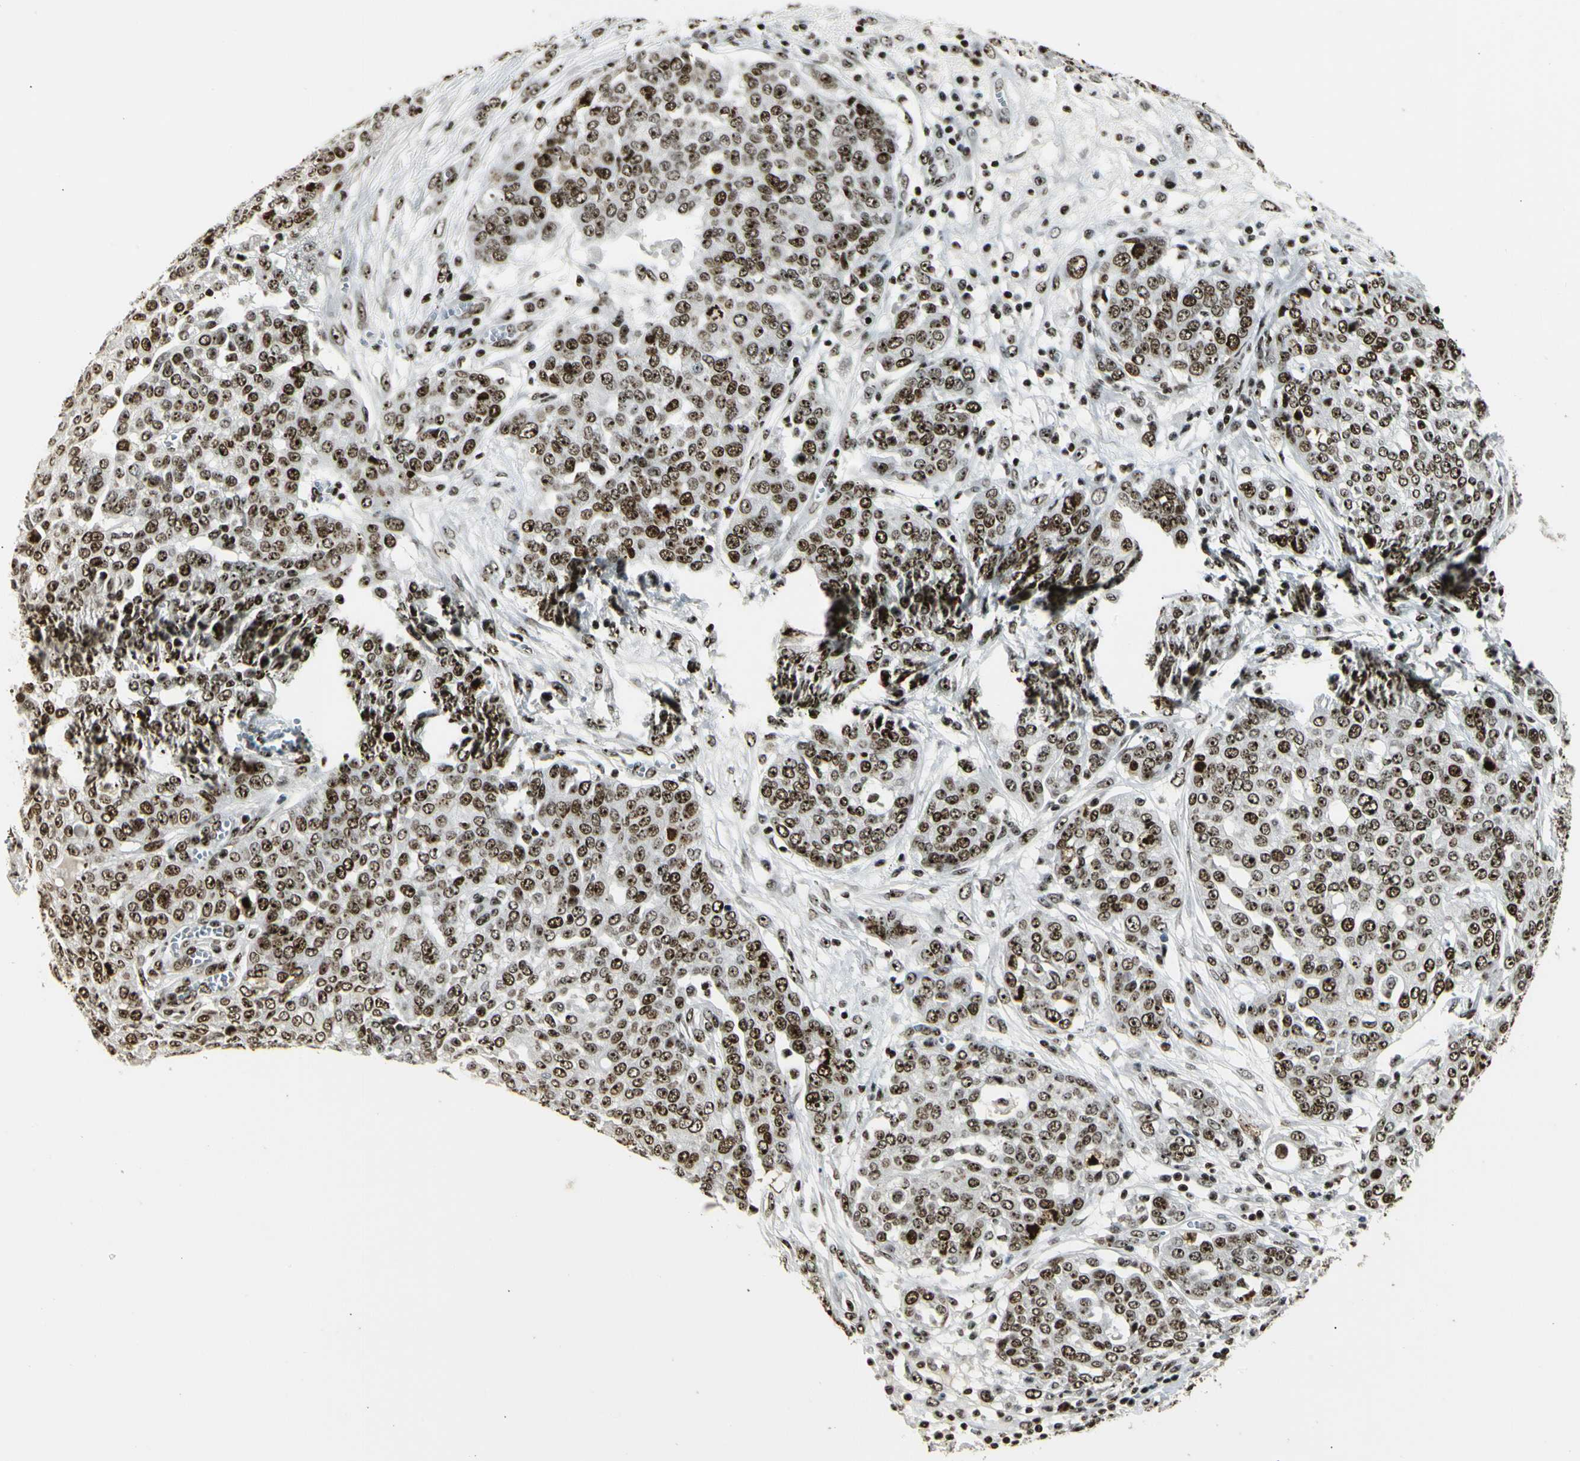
{"staining": {"intensity": "strong", "quantity": ">75%", "location": "nuclear"}, "tissue": "ovarian cancer", "cell_type": "Tumor cells", "image_type": "cancer", "snomed": [{"axis": "morphology", "description": "Cystadenocarcinoma, serous, NOS"}, {"axis": "topography", "description": "Soft tissue"}, {"axis": "topography", "description": "Ovary"}], "caption": "Brown immunohistochemical staining in human ovarian cancer displays strong nuclear expression in about >75% of tumor cells. Using DAB (3,3'-diaminobenzidine) (brown) and hematoxylin (blue) stains, captured at high magnification using brightfield microscopy.", "gene": "UBTF", "patient": {"sex": "female", "age": 57}}